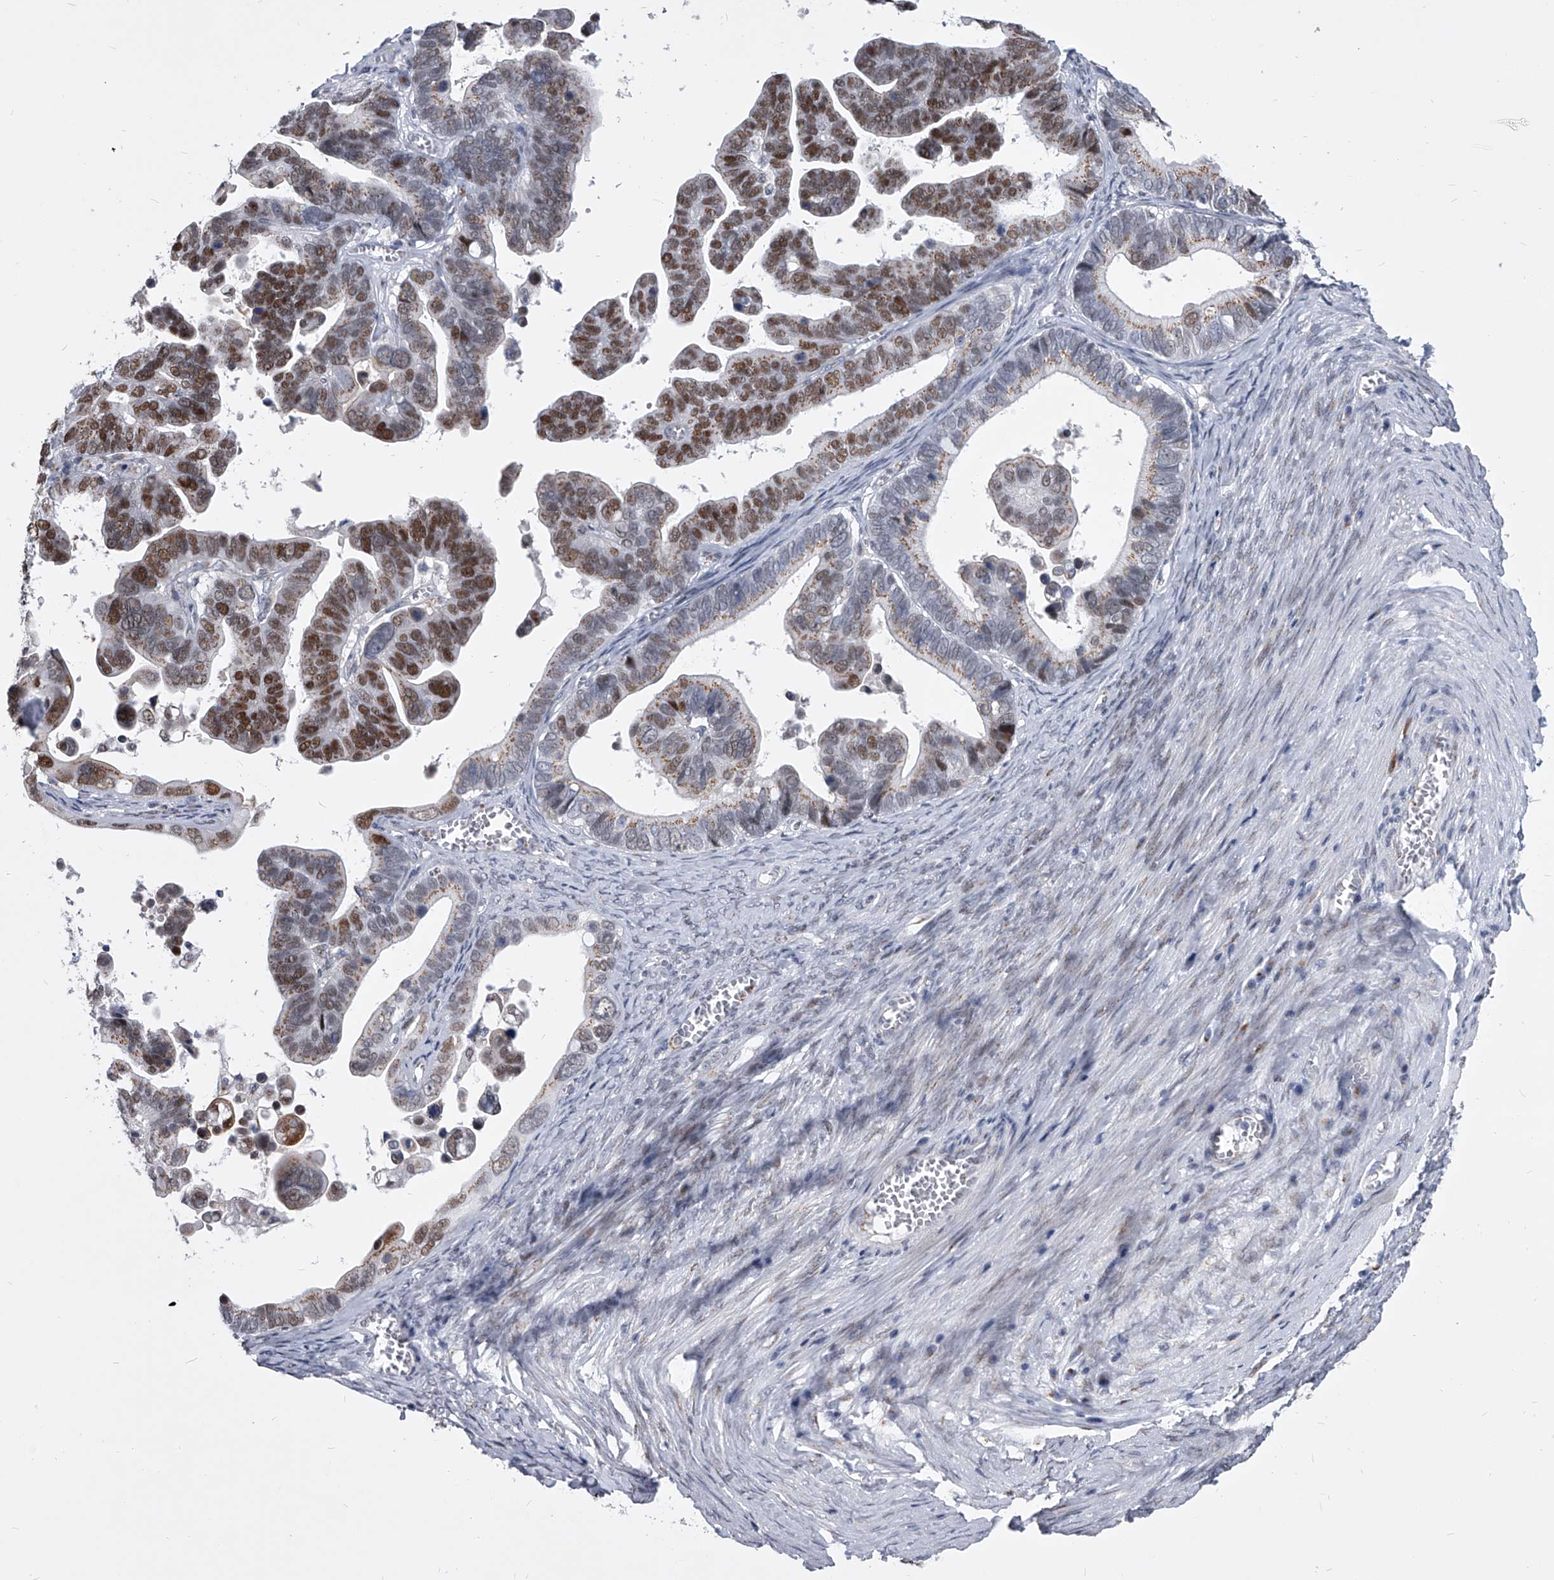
{"staining": {"intensity": "moderate", "quantity": ">75%", "location": "cytoplasmic/membranous,nuclear"}, "tissue": "ovarian cancer", "cell_type": "Tumor cells", "image_type": "cancer", "snomed": [{"axis": "morphology", "description": "Cystadenocarcinoma, serous, NOS"}, {"axis": "topography", "description": "Ovary"}], "caption": "DAB immunohistochemical staining of human ovarian cancer reveals moderate cytoplasmic/membranous and nuclear protein positivity in approximately >75% of tumor cells. Using DAB (brown) and hematoxylin (blue) stains, captured at high magnification using brightfield microscopy.", "gene": "EVA1C", "patient": {"sex": "female", "age": 56}}